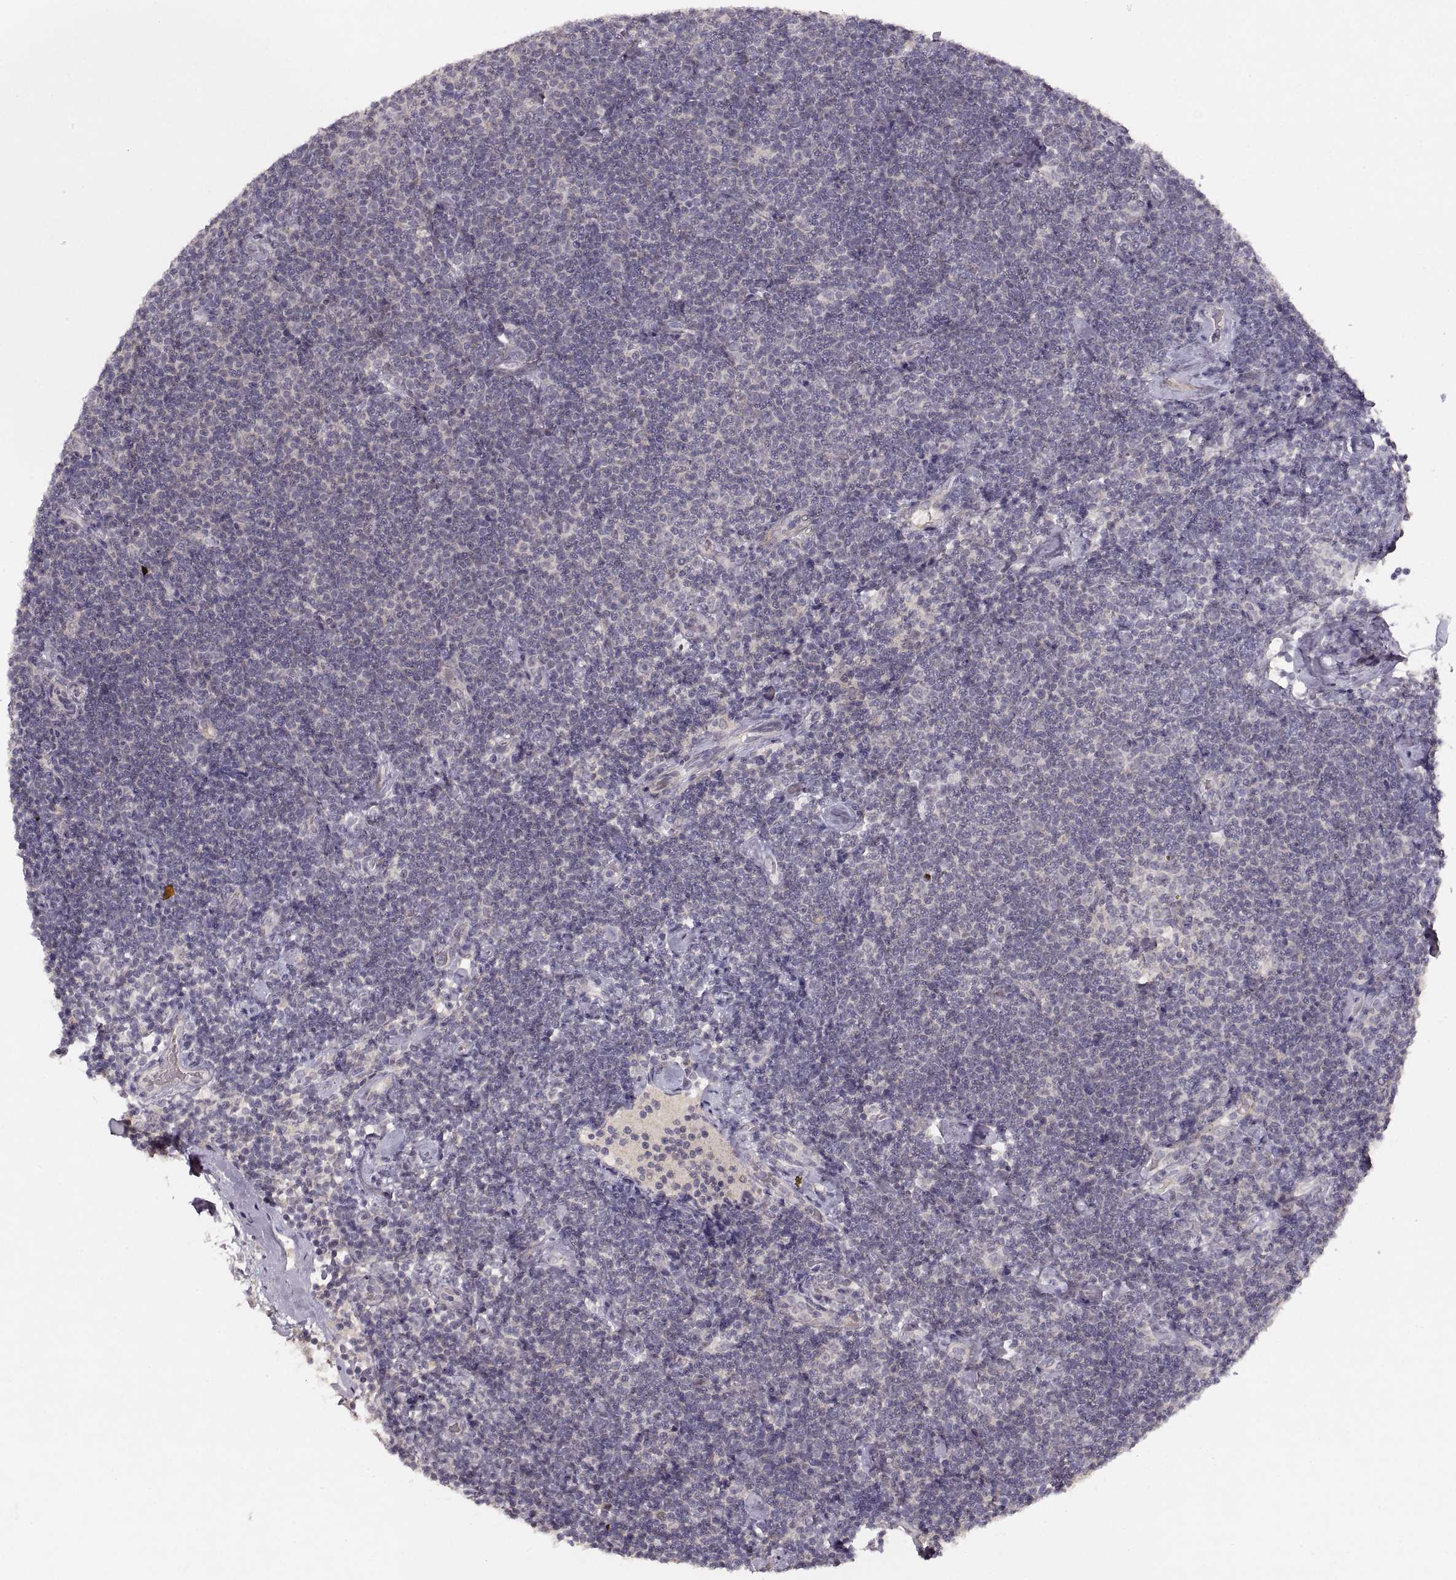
{"staining": {"intensity": "negative", "quantity": "none", "location": "none"}, "tissue": "lymphoma", "cell_type": "Tumor cells", "image_type": "cancer", "snomed": [{"axis": "morphology", "description": "Malignant lymphoma, non-Hodgkin's type, Low grade"}, {"axis": "topography", "description": "Lymph node"}], "caption": "An immunohistochemistry (IHC) histopathology image of lymphoma is shown. There is no staining in tumor cells of lymphoma.", "gene": "LAMC2", "patient": {"sex": "male", "age": 81}}